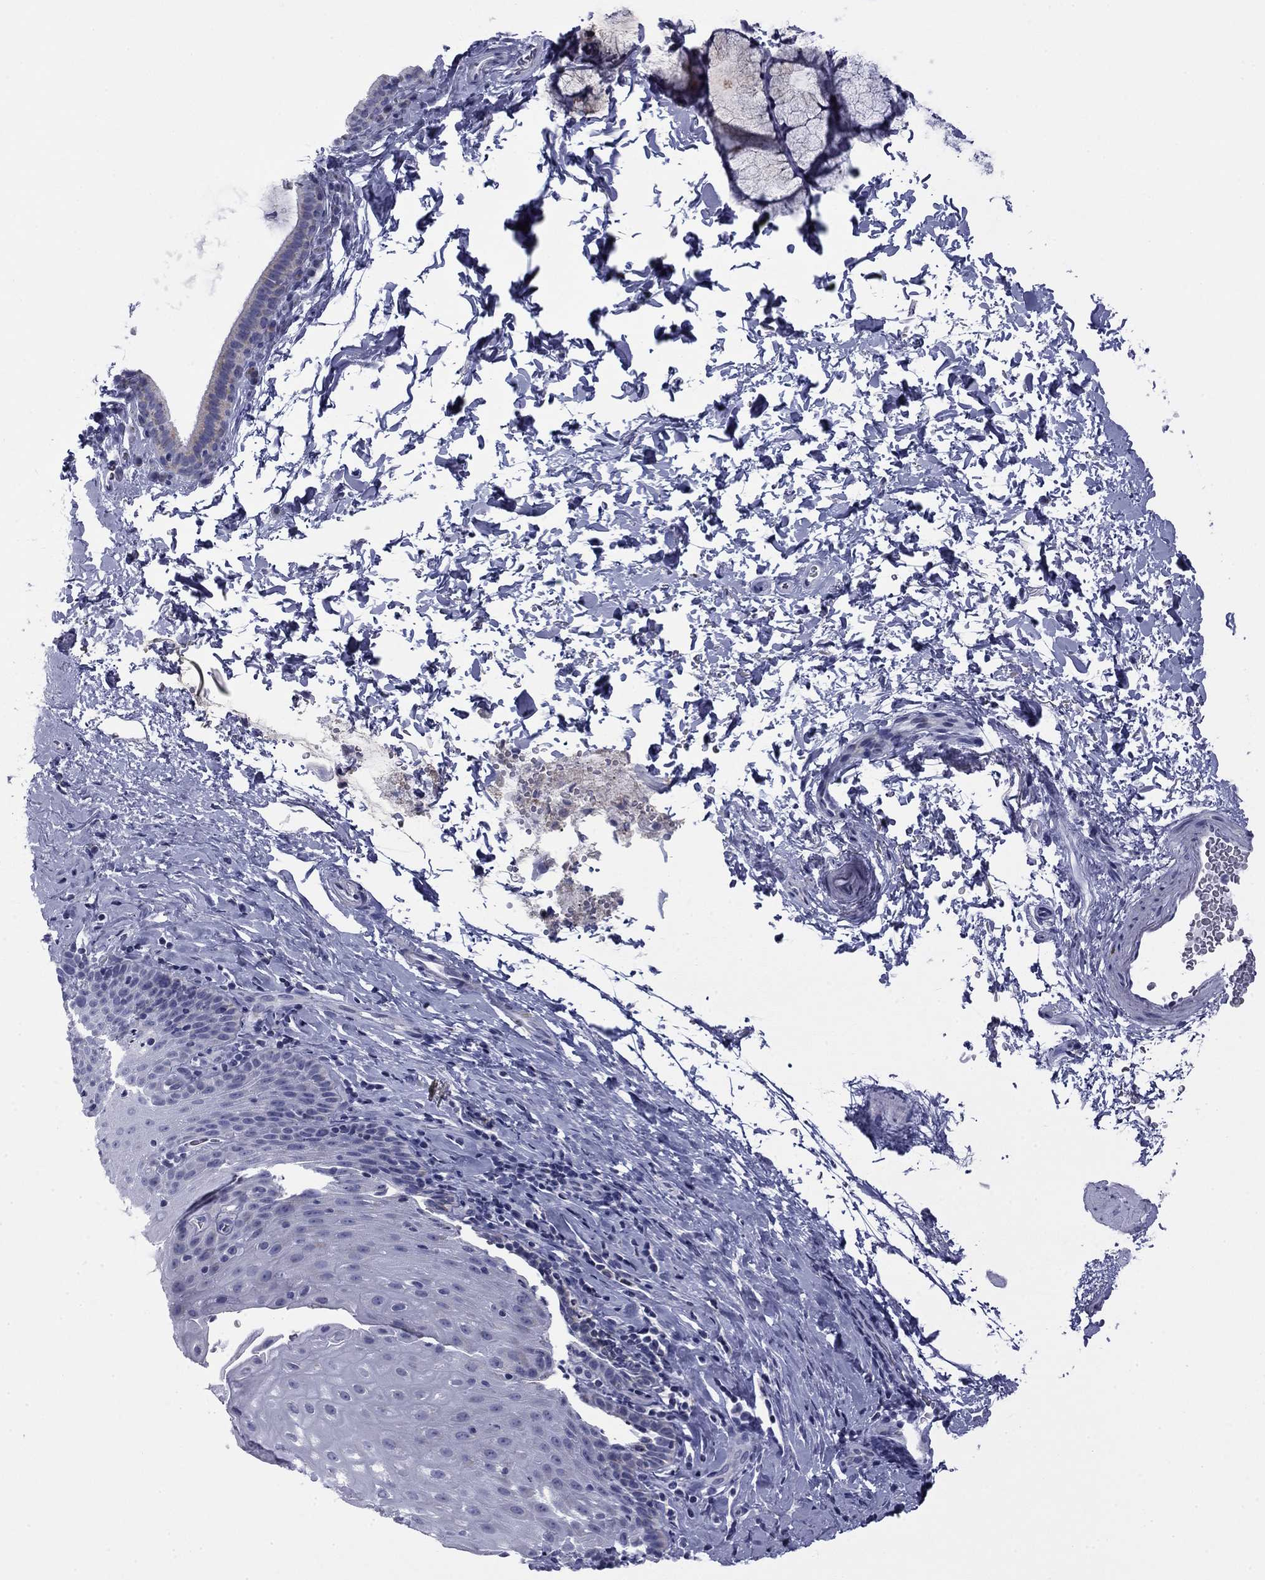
{"staining": {"intensity": "negative", "quantity": "none", "location": "none"}, "tissue": "esophagus", "cell_type": "Squamous epithelial cells", "image_type": "normal", "snomed": [{"axis": "morphology", "description": "Normal tissue, NOS"}, {"axis": "topography", "description": "Esophagus"}], "caption": "Micrograph shows no protein staining in squamous epithelial cells of benign esophagus. (Stains: DAB immunohistochemistry (IHC) with hematoxylin counter stain, Microscopy: brightfield microscopy at high magnification).", "gene": "ZP2", "patient": {"sex": "female", "age": 61}}